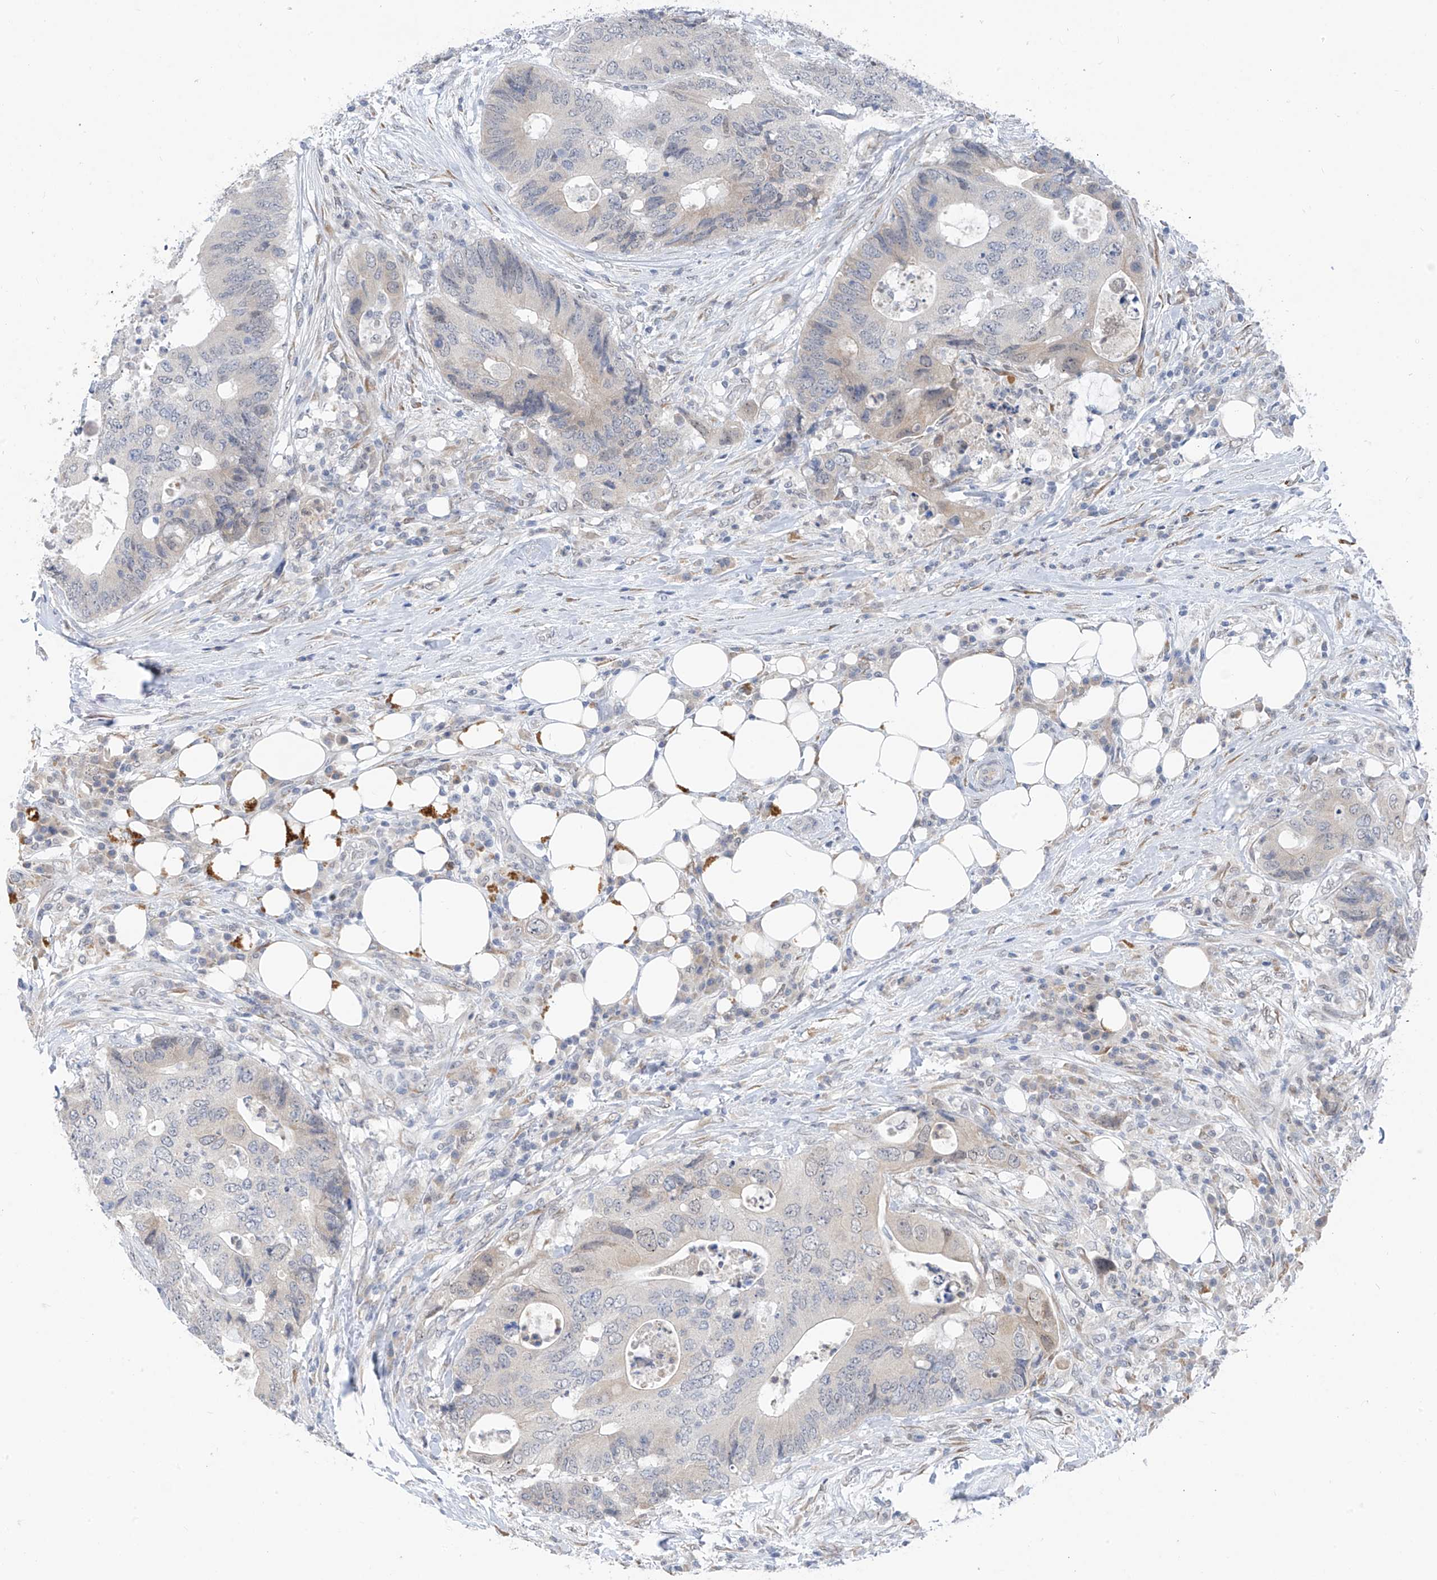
{"staining": {"intensity": "negative", "quantity": "none", "location": "none"}, "tissue": "colorectal cancer", "cell_type": "Tumor cells", "image_type": "cancer", "snomed": [{"axis": "morphology", "description": "Adenocarcinoma, NOS"}, {"axis": "topography", "description": "Colon"}], "caption": "Tumor cells show no significant staining in colorectal adenocarcinoma.", "gene": "CYP4V2", "patient": {"sex": "male", "age": 71}}